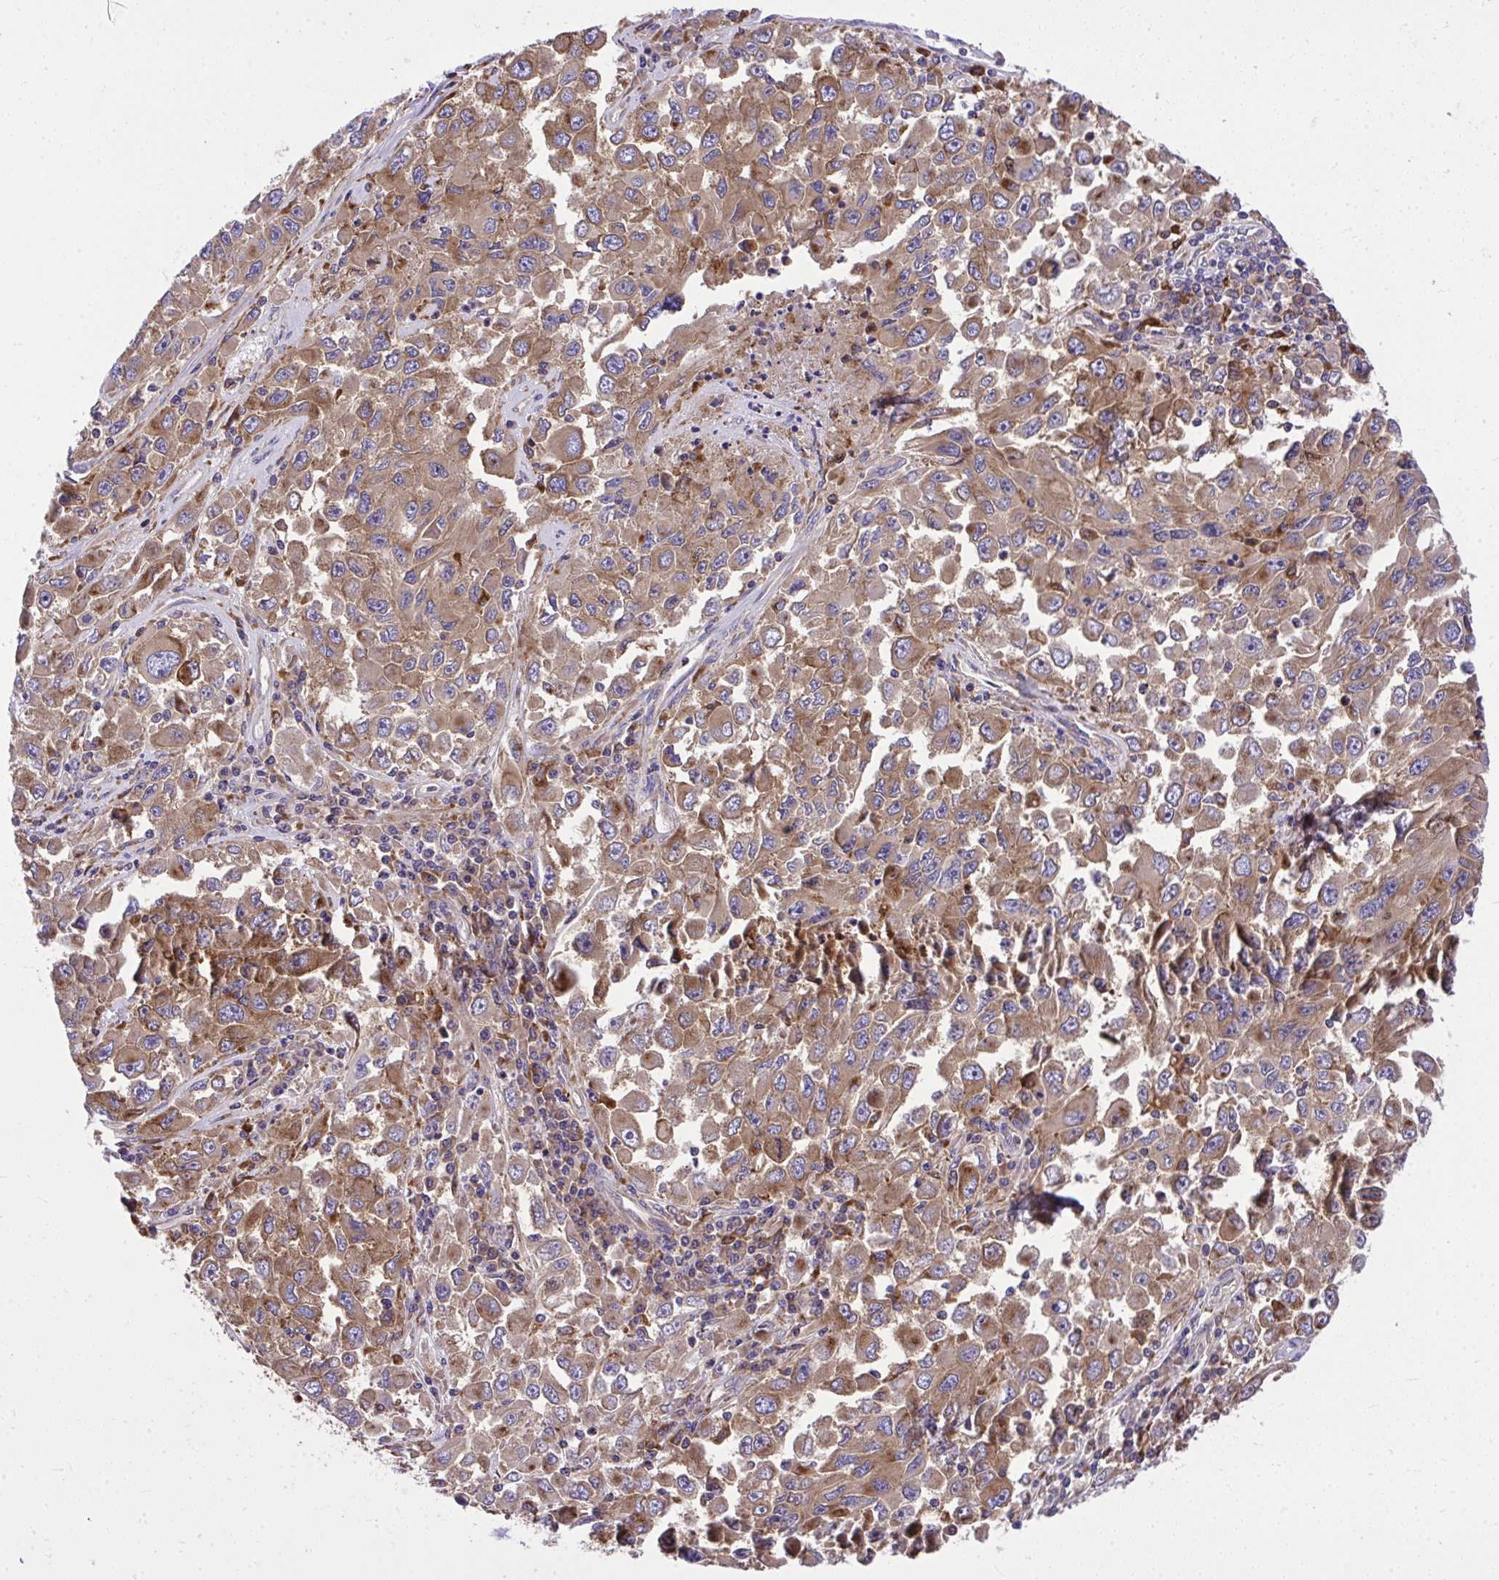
{"staining": {"intensity": "moderate", "quantity": ">75%", "location": "cytoplasmic/membranous"}, "tissue": "melanoma", "cell_type": "Tumor cells", "image_type": "cancer", "snomed": [{"axis": "morphology", "description": "Malignant melanoma, Metastatic site"}, {"axis": "topography", "description": "Lymph node"}], "caption": "Immunohistochemistry (IHC) (DAB (3,3'-diaminobenzidine)) staining of human melanoma demonstrates moderate cytoplasmic/membranous protein expression in approximately >75% of tumor cells.", "gene": "PAIP2", "patient": {"sex": "female", "age": 67}}